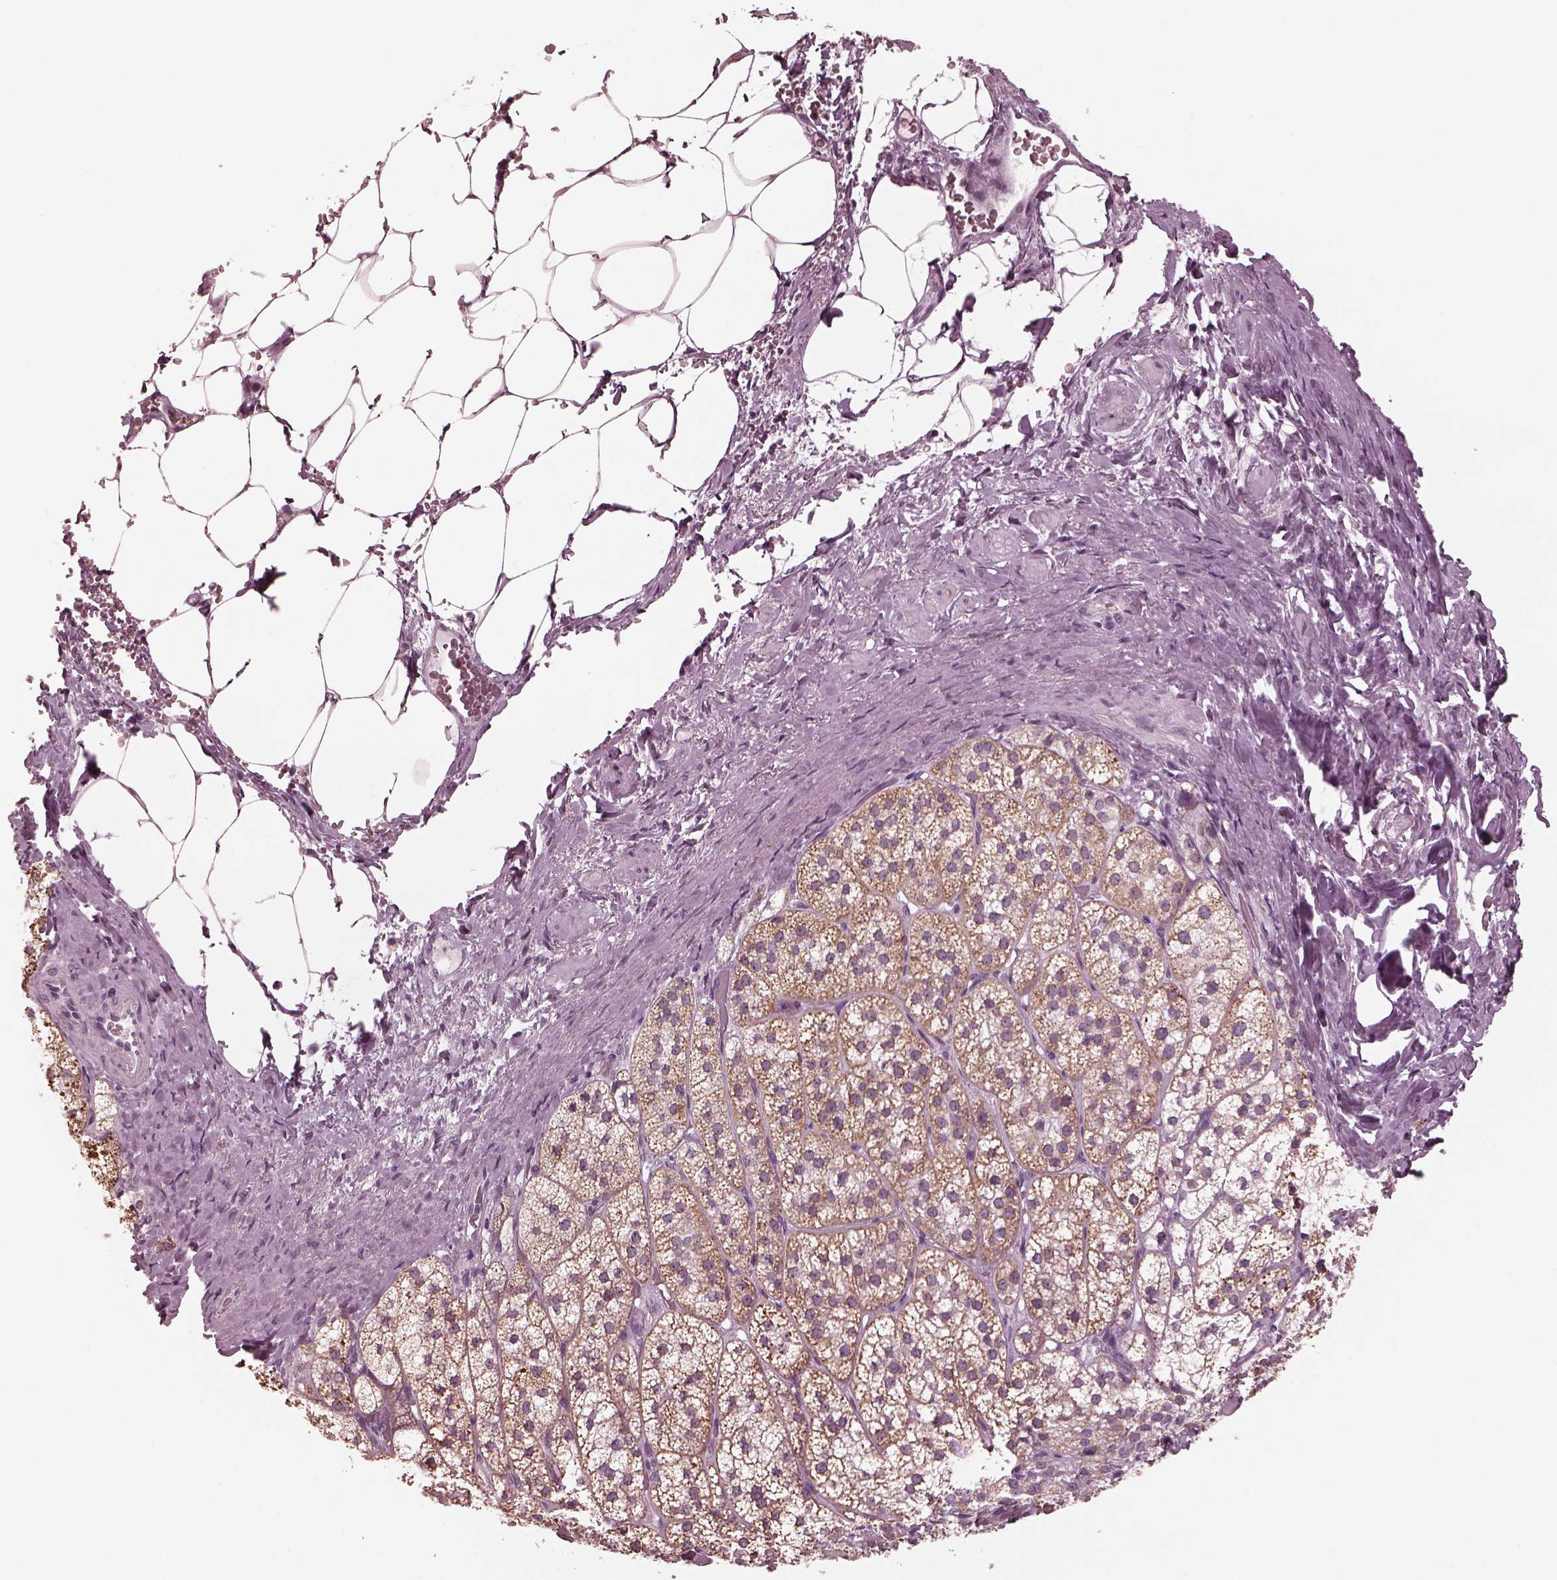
{"staining": {"intensity": "moderate", "quantity": "25%-75%", "location": "cytoplasmic/membranous"}, "tissue": "adrenal gland", "cell_type": "Glandular cells", "image_type": "normal", "snomed": [{"axis": "morphology", "description": "Normal tissue, NOS"}, {"axis": "topography", "description": "Adrenal gland"}], "caption": "Immunohistochemical staining of unremarkable adrenal gland displays medium levels of moderate cytoplasmic/membranous expression in approximately 25%-75% of glandular cells. (Brightfield microscopy of DAB IHC at high magnification).", "gene": "CELSR3", "patient": {"sex": "female", "age": 60}}